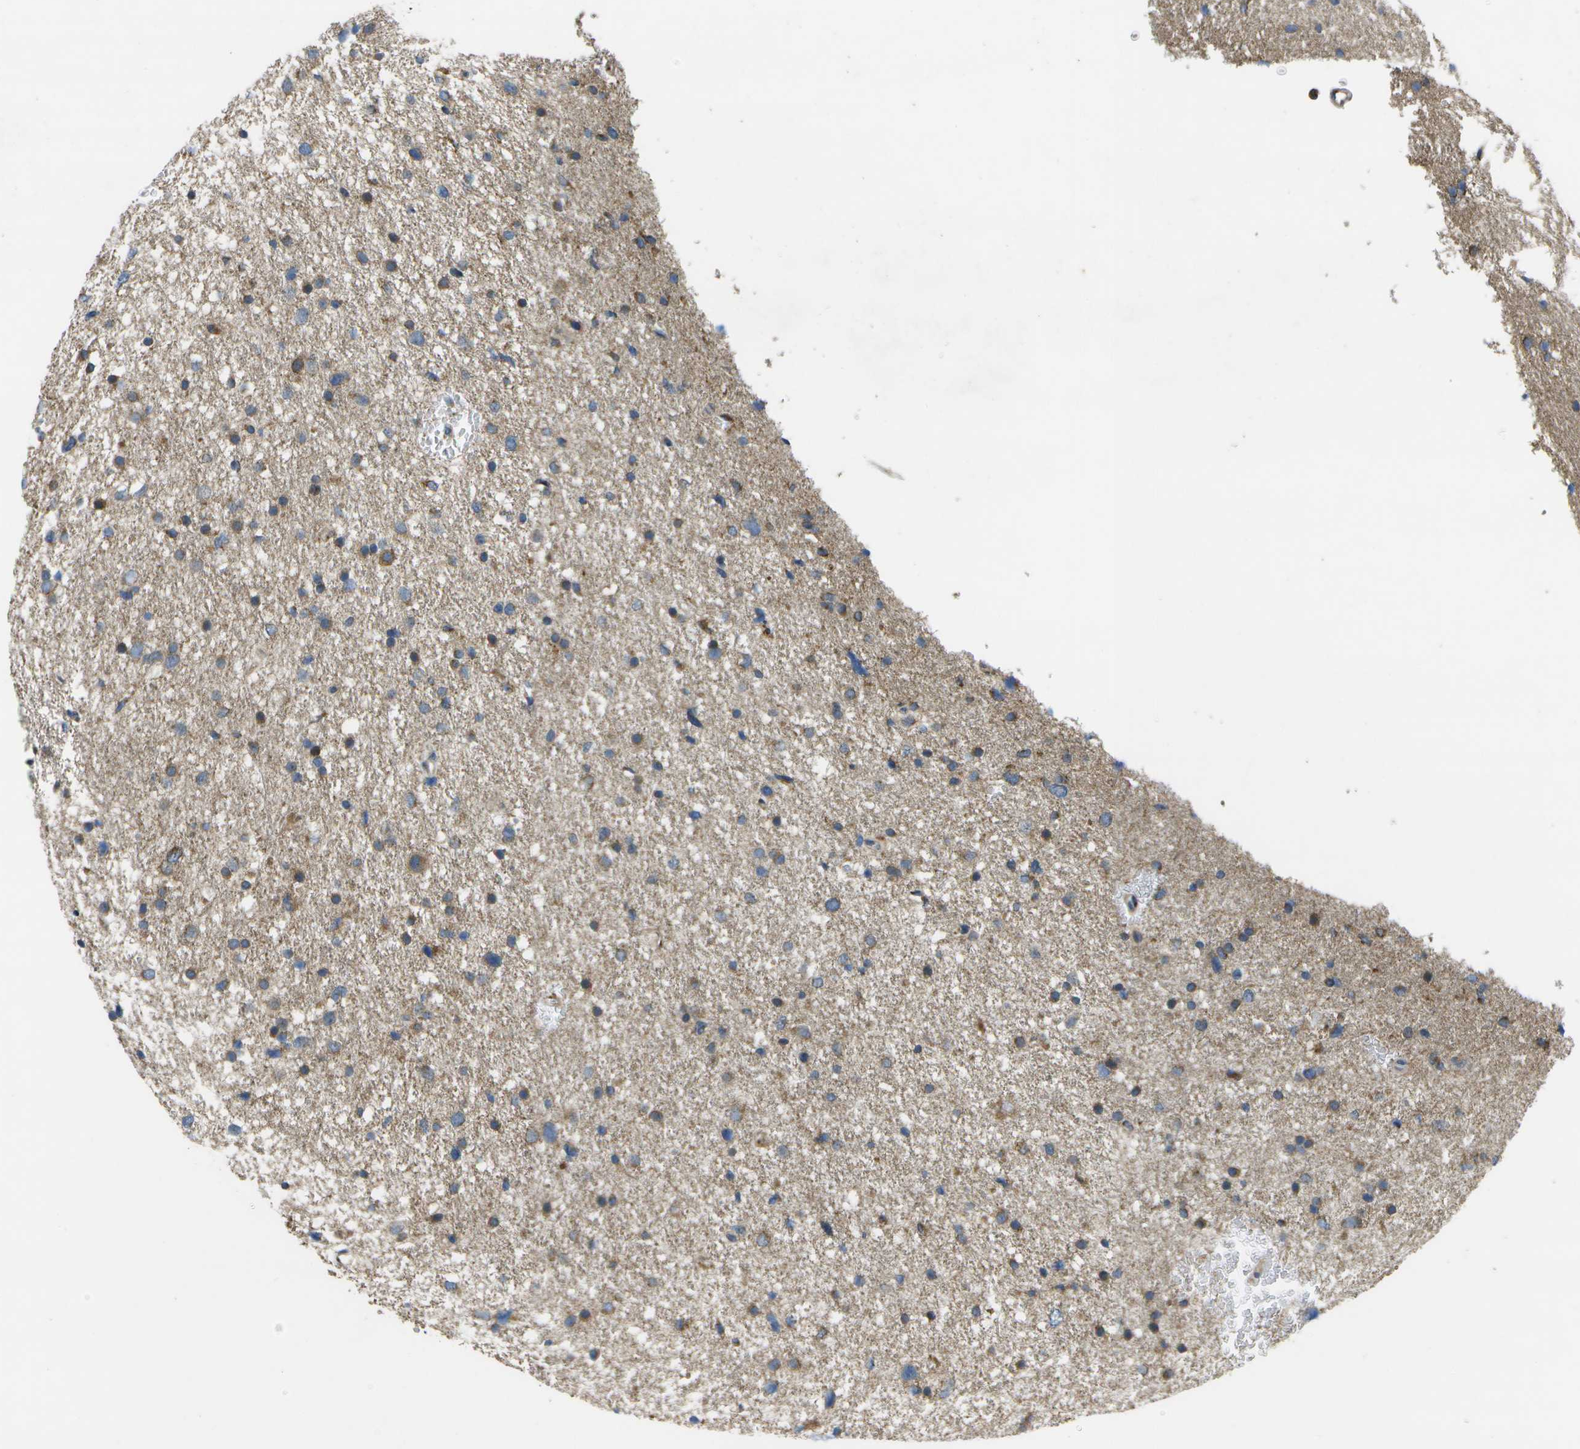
{"staining": {"intensity": "moderate", "quantity": "25%-75%", "location": "cytoplasmic/membranous"}, "tissue": "glioma", "cell_type": "Tumor cells", "image_type": "cancer", "snomed": [{"axis": "morphology", "description": "Glioma, malignant, Low grade"}, {"axis": "topography", "description": "Brain"}], "caption": "IHC of human glioma shows medium levels of moderate cytoplasmic/membranous positivity in about 25%-75% of tumor cells.", "gene": "GALNT15", "patient": {"sex": "female", "age": 37}}